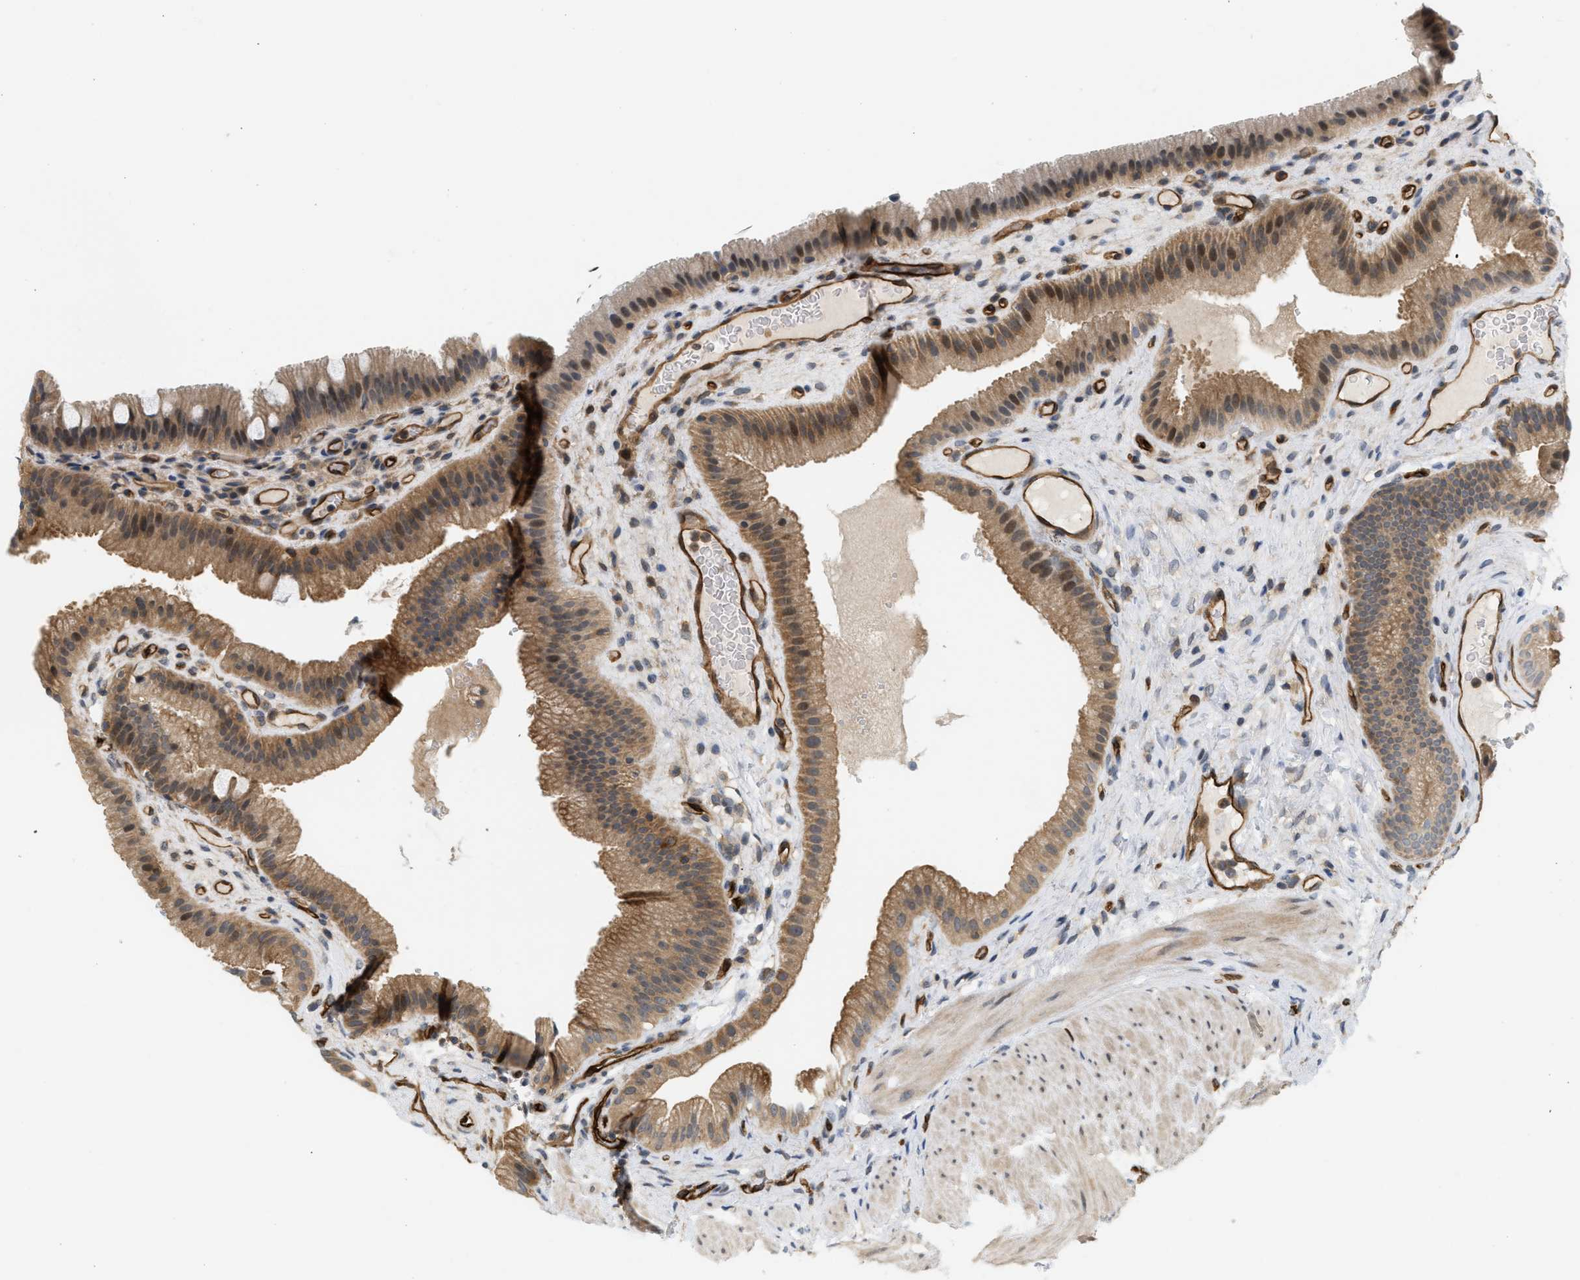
{"staining": {"intensity": "moderate", "quantity": ">75%", "location": "cytoplasmic/membranous,nuclear"}, "tissue": "gallbladder", "cell_type": "Glandular cells", "image_type": "normal", "snomed": [{"axis": "morphology", "description": "Normal tissue, NOS"}, {"axis": "topography", "description": "Gallbladder"}], "caption": "Brown immunohistochemical staining in normal human gallbladder demonstrates moderate cytoplasmic/membranous,nuclear expression in approximately >75% of glandular cells.", "gene": "PALMD", "patient": {"sex": "male", "age": 49}}